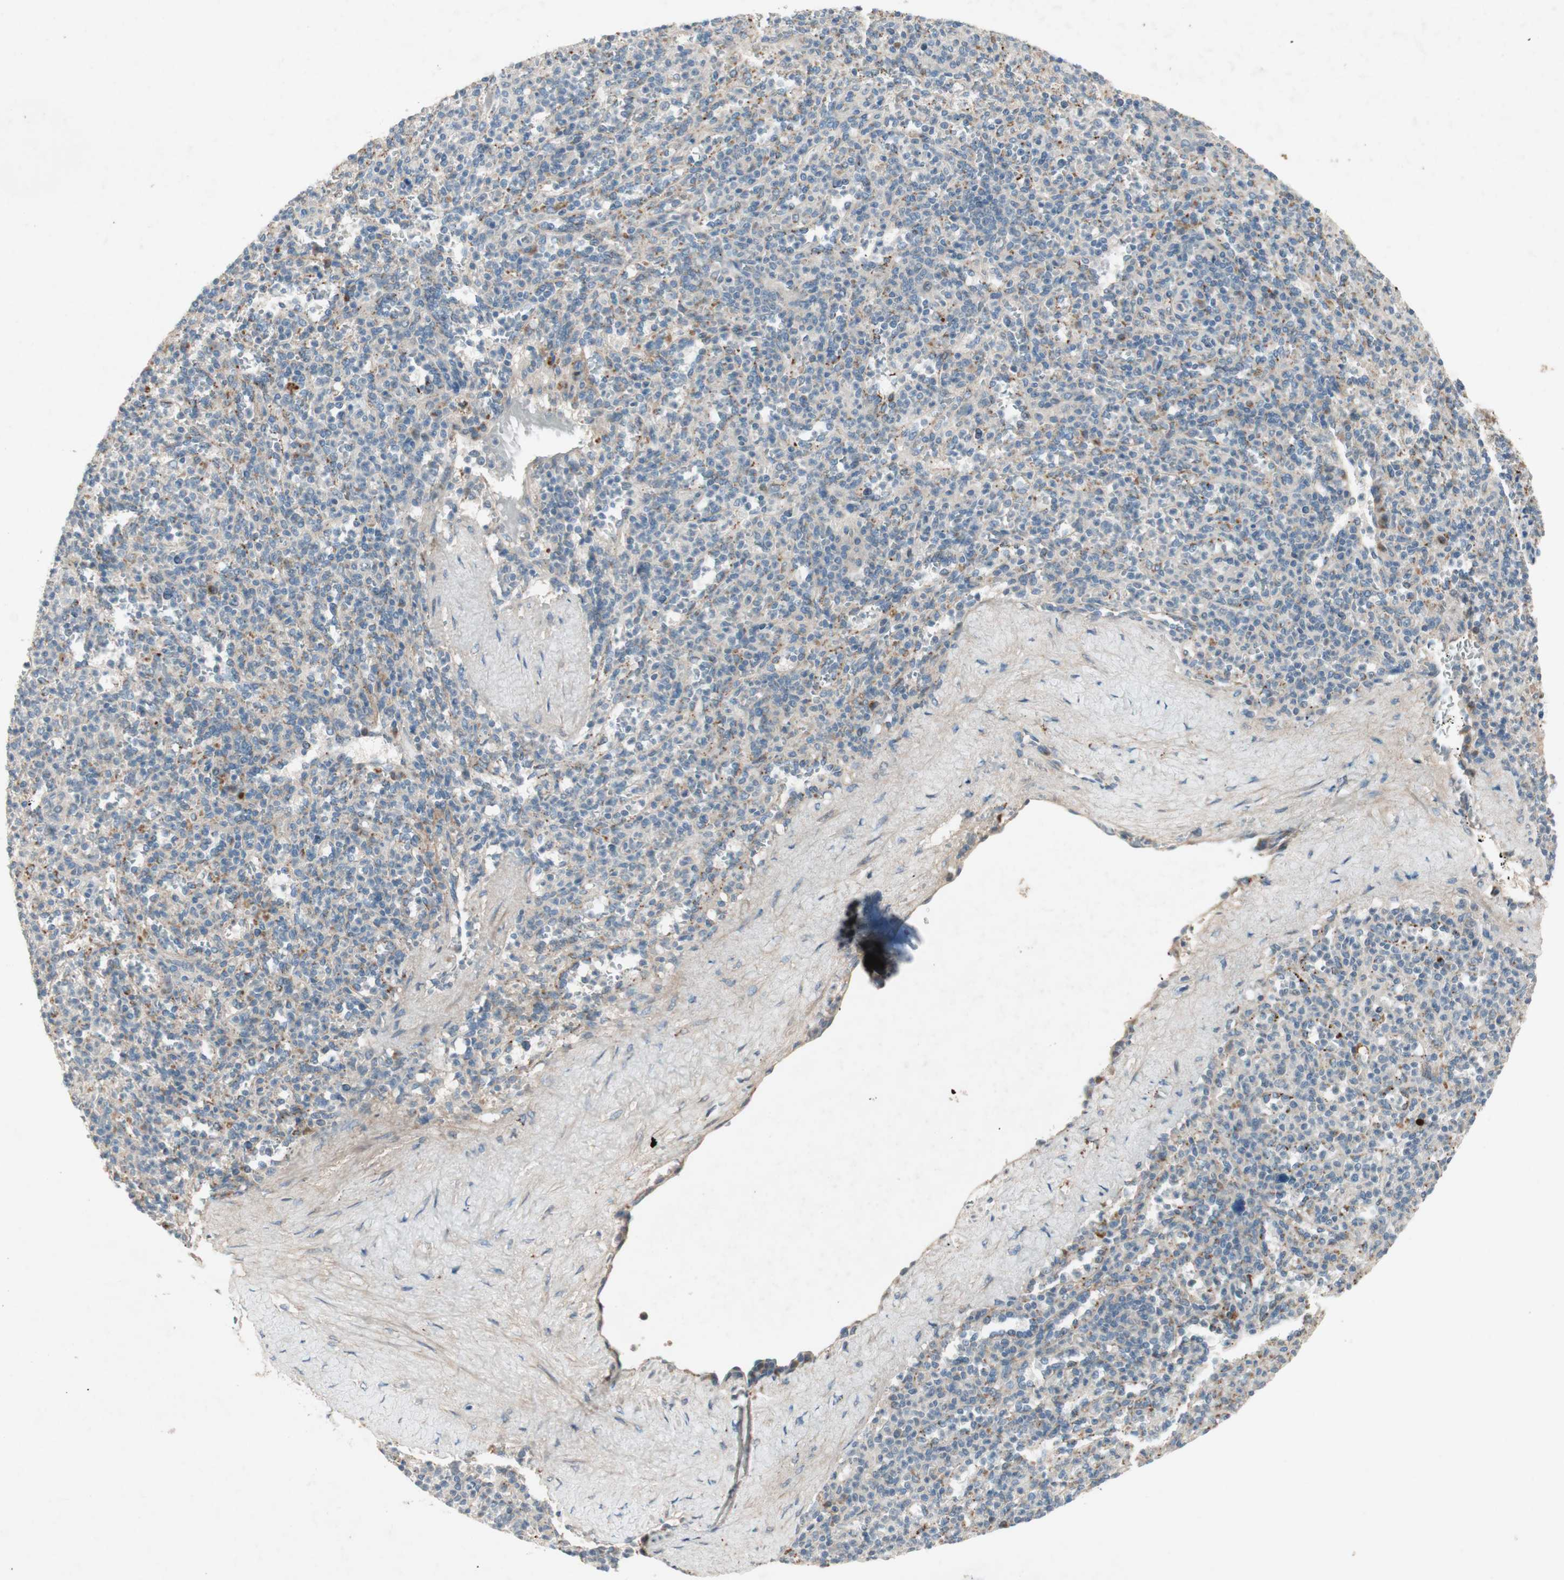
{"staining": {"intensity": "moderate", "quantity": "<25%", "location": "cytoplasmic/membranous"}, "tissue": "spleen", "cell_type": "Cells in red pulp", "image_type": "normal", "snomed": [{"axis": "morphology", "description": "Normal tissue, NOS"}, {"axis": "topography", "description": "Spleen"}], "caption": "Protein expression analysis of benign spleen exhibits moderate cytoplasmic/membranous staining in about <25% of cells in red pulp.", "gene": "APOO", "patient": {"sex": "male", "age": 36}}